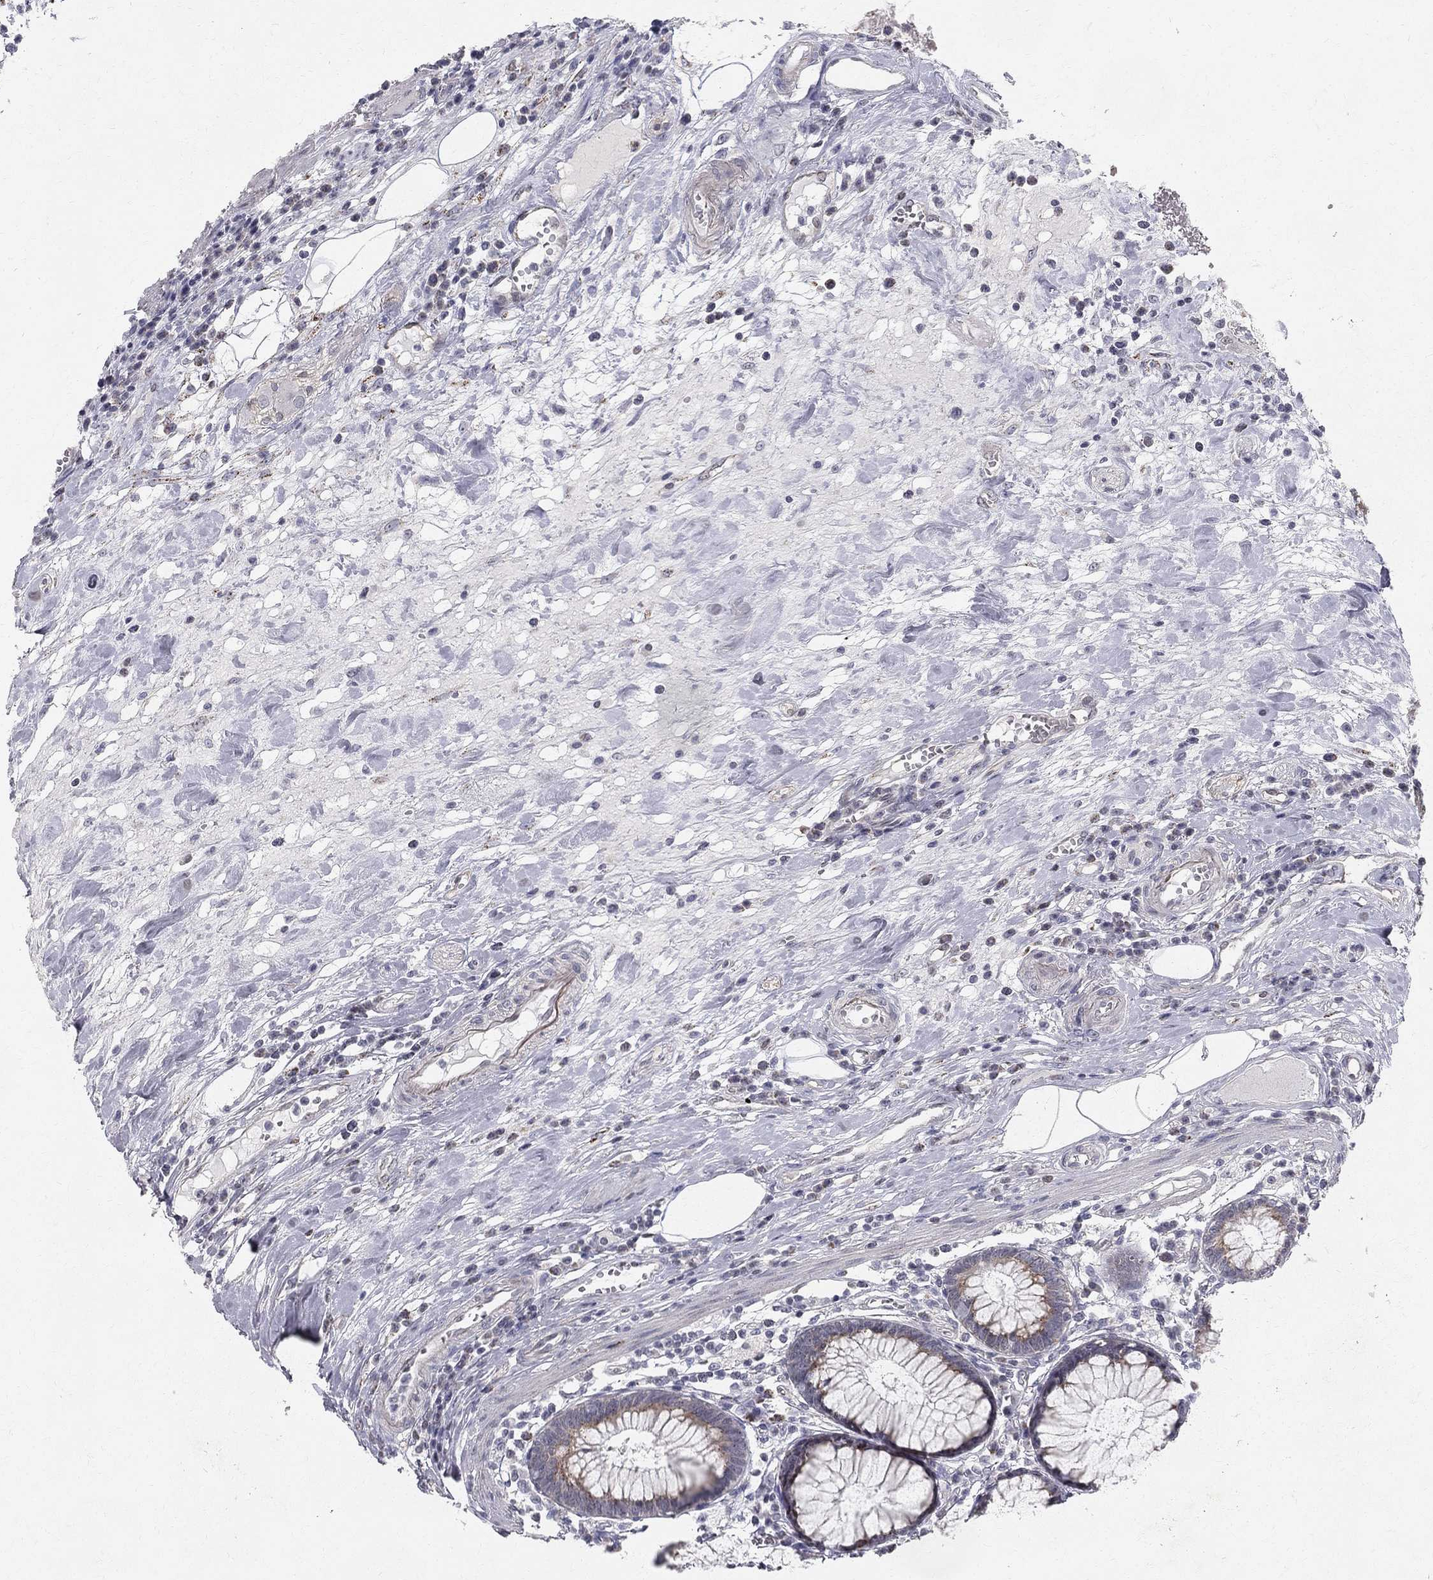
{"staining": {"intensity": "negative", "quantity": "none", "location": "none"}, "tissue": "colon", "cell_type": "Endothelial cells", "image_type": "normal", "snomed": [{"axis": "morphology", "description": "Normal tissue, NOS"}, {"axis": "topography", "description": "Colon"}], "caption": "Endothelial cells are negative for brown protein staining in benign colon. (DAB immunohistochemistry (IHC), high magnification).", "gene": "CLIC6", "patient": {"sex": "male", "age": 65}}